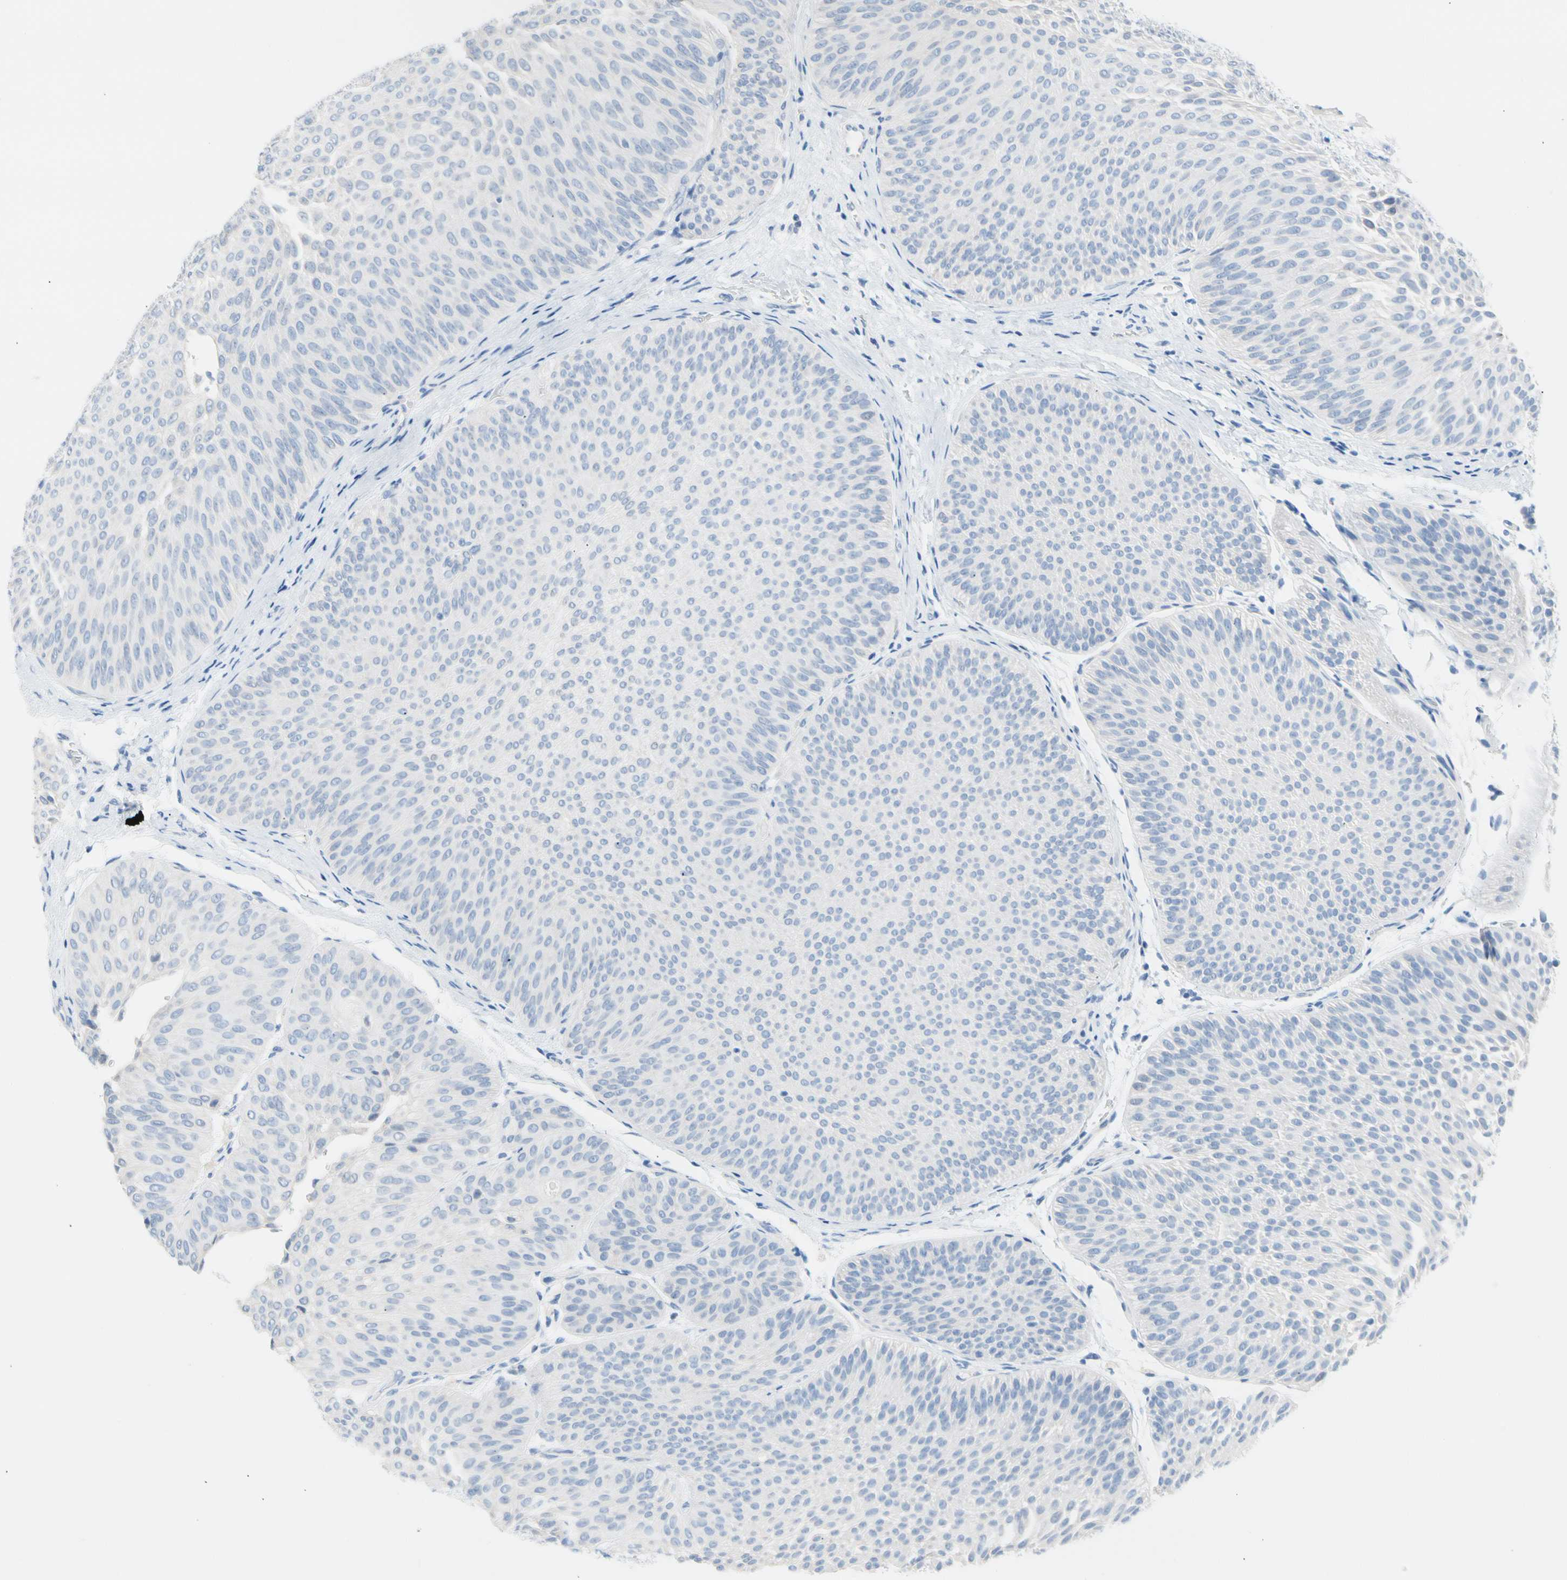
{"staining": {"intensity": "negative", "quantity": "none", "location": "none"}, "tissue": "urothelial cancer", "cell_type": "Tumor cells", "image_type": "cancer", "snomed": [{"axis": "morphology", "description": "Urothelial carcinoma, Low grade"}, {"axis": "topography", "description": "Urinary bladder"}], "caption": "This is an IHC micrograph of low-grade urothelial carcinoma. There is no positivity in tumor cells.", "gene": "CEL", "patient": {"sex": "female", "age": 60}}